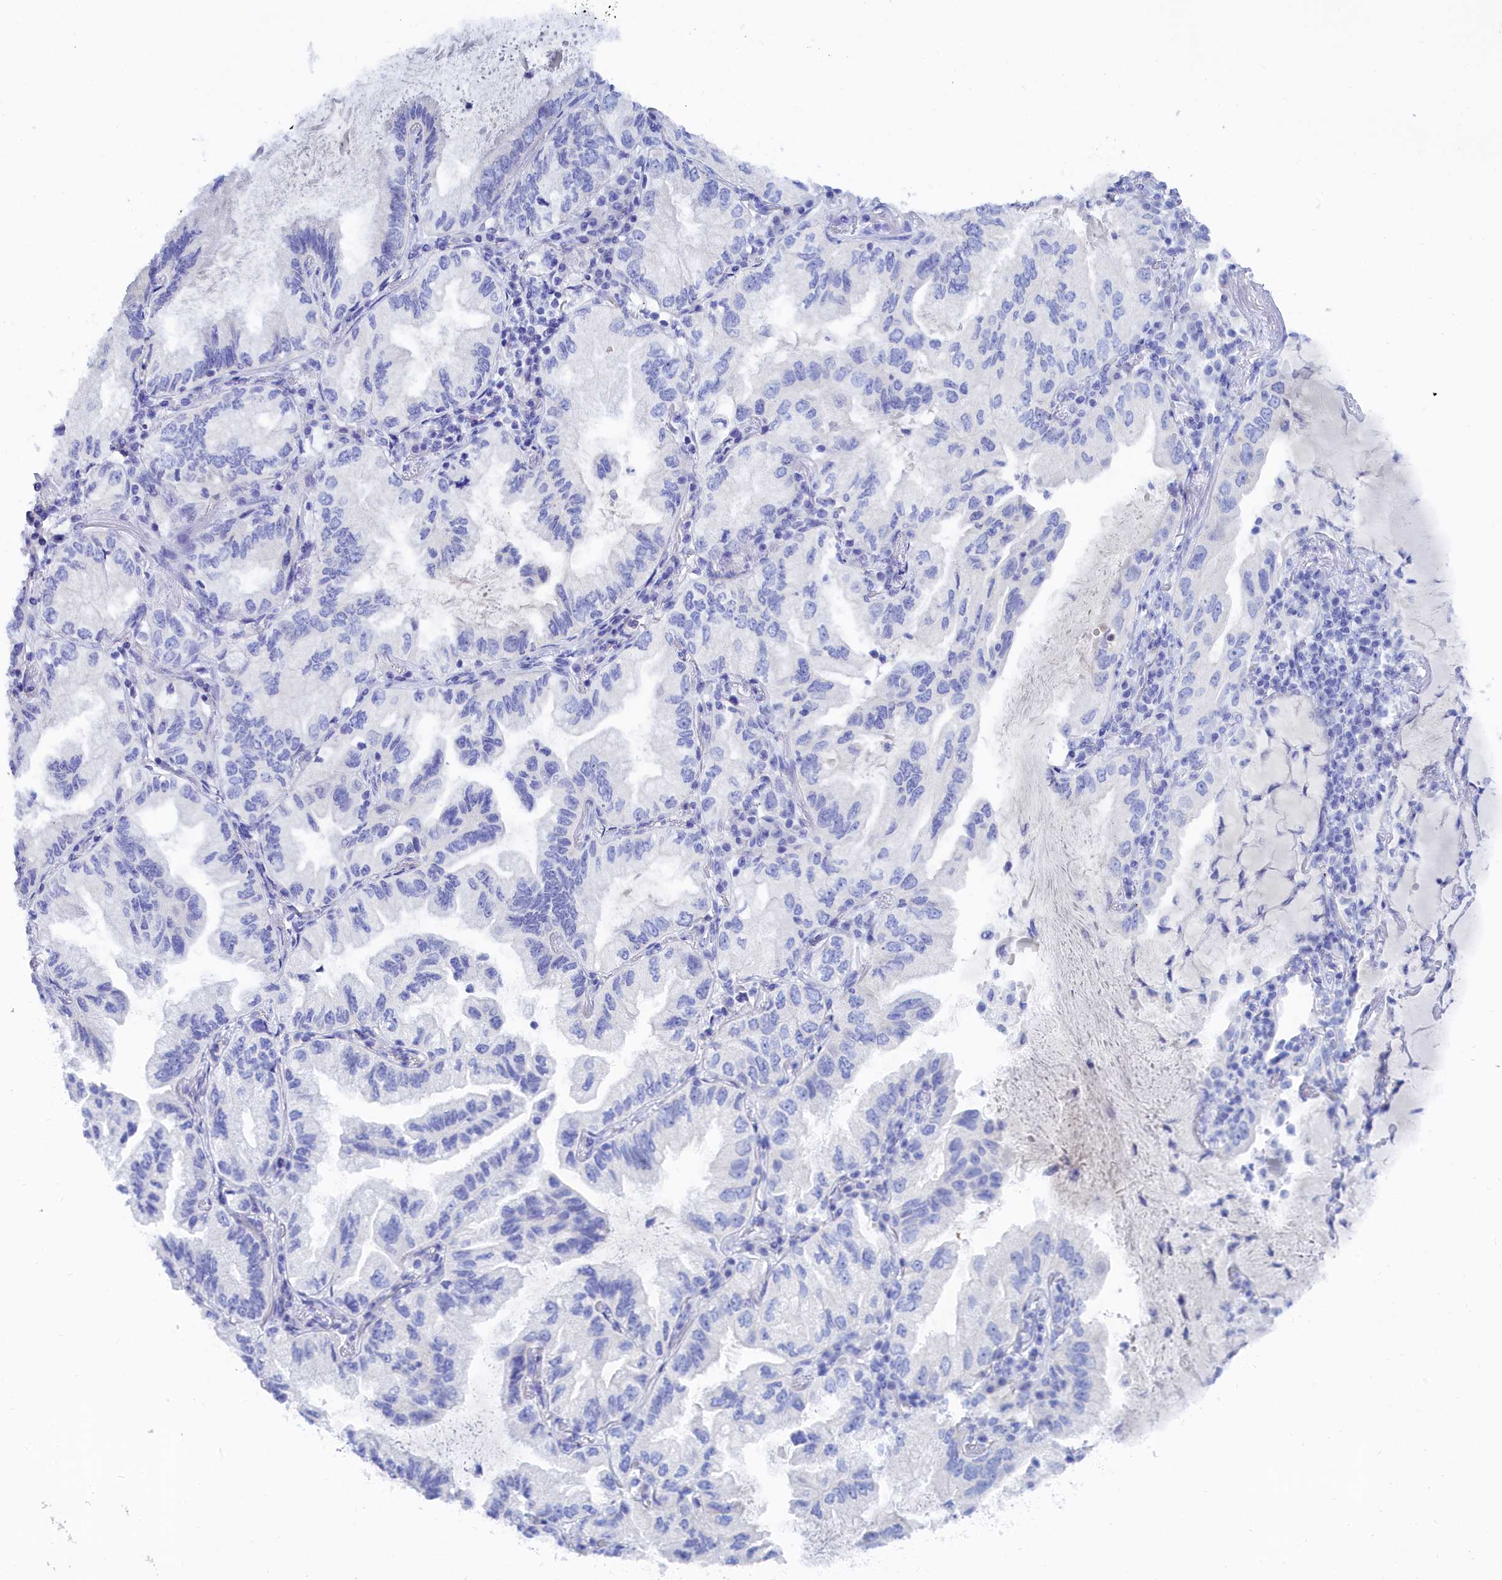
{"staining": {"intensity": "negative", "quantity": "none", "location": "none"}, "tissue": "lung cancer", "cell_type": "Tumor cells", "image_type": "cancer", "snomed": [{"axis": "morphology", "description": "Adenocarcinoma, NOS"}, {"axis": "topography", "description": "Lung"}], "caption": "Lung adenocarcinoma stained for a protein using immunohistochemistry shows no staining tumor cells.", "gene": "TRIM10", "patient": {"sex": "female", "age": 69}}